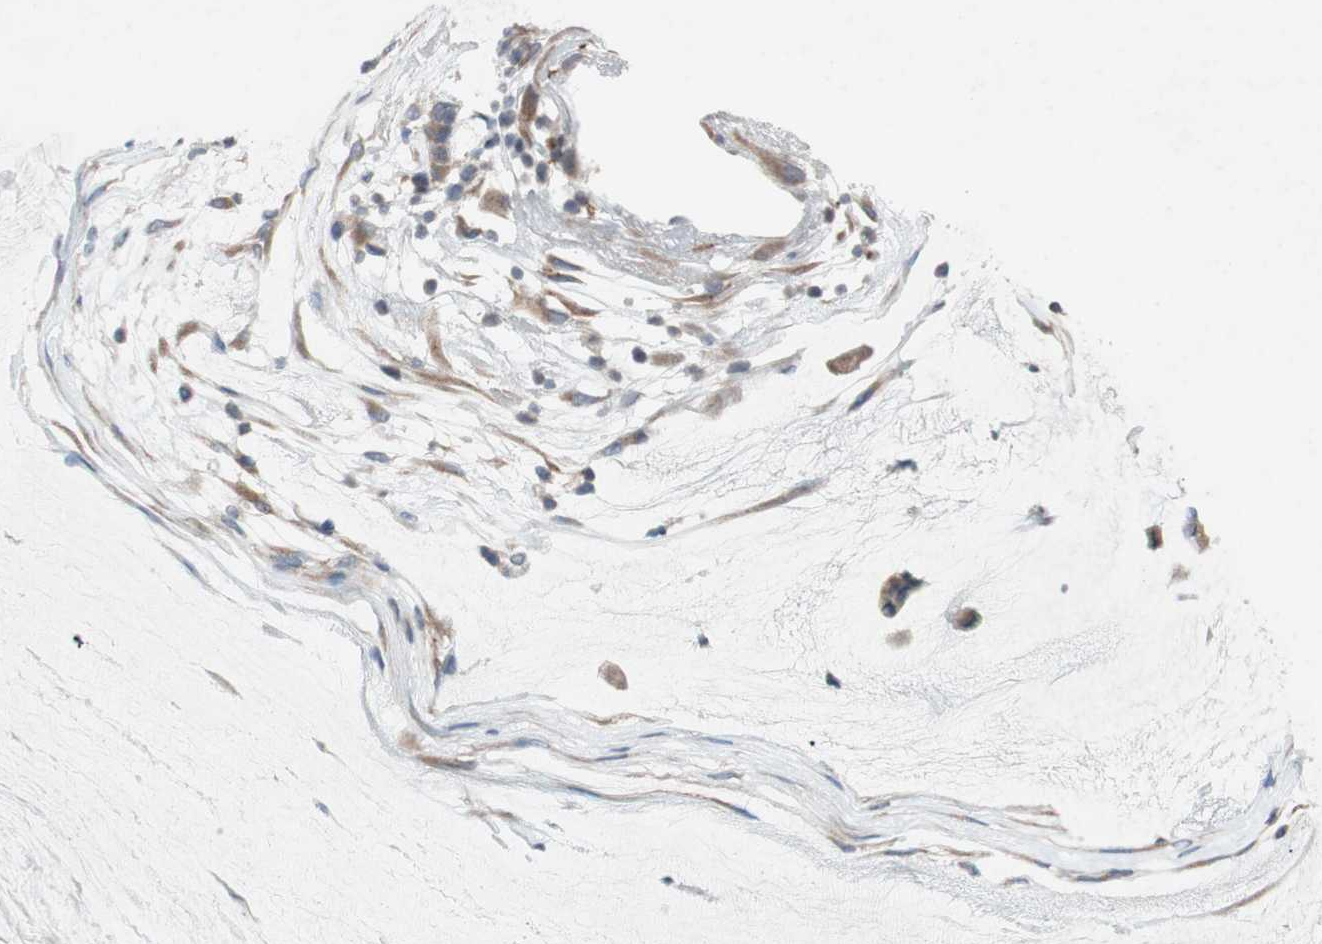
{"staining": {"intensity": "weak", "quantity": ">75%", "location": "cytoplasmic/membranous"}, "tissue": "ovarian cancer", "cell_type": "Tumor cells", "image_type": "cancer", "snomed": [{"axis": "morphology", "description": "Cystadenocarcinoma, mucinous, NOS"}, {"axis": "topography", "description": "Ovary"}], "caption": "This histopathology image displays mucinous cystadenocarcinoma (ovarian) stained with immunohistochemistry to label a protein in brown. The cytoplasmic/membranous of tumor cells show weak positivity for the protein. Nuclei are counter-stained blue.", "gene": "ADD2", "patient": {"sex": "female", "age": 39}}